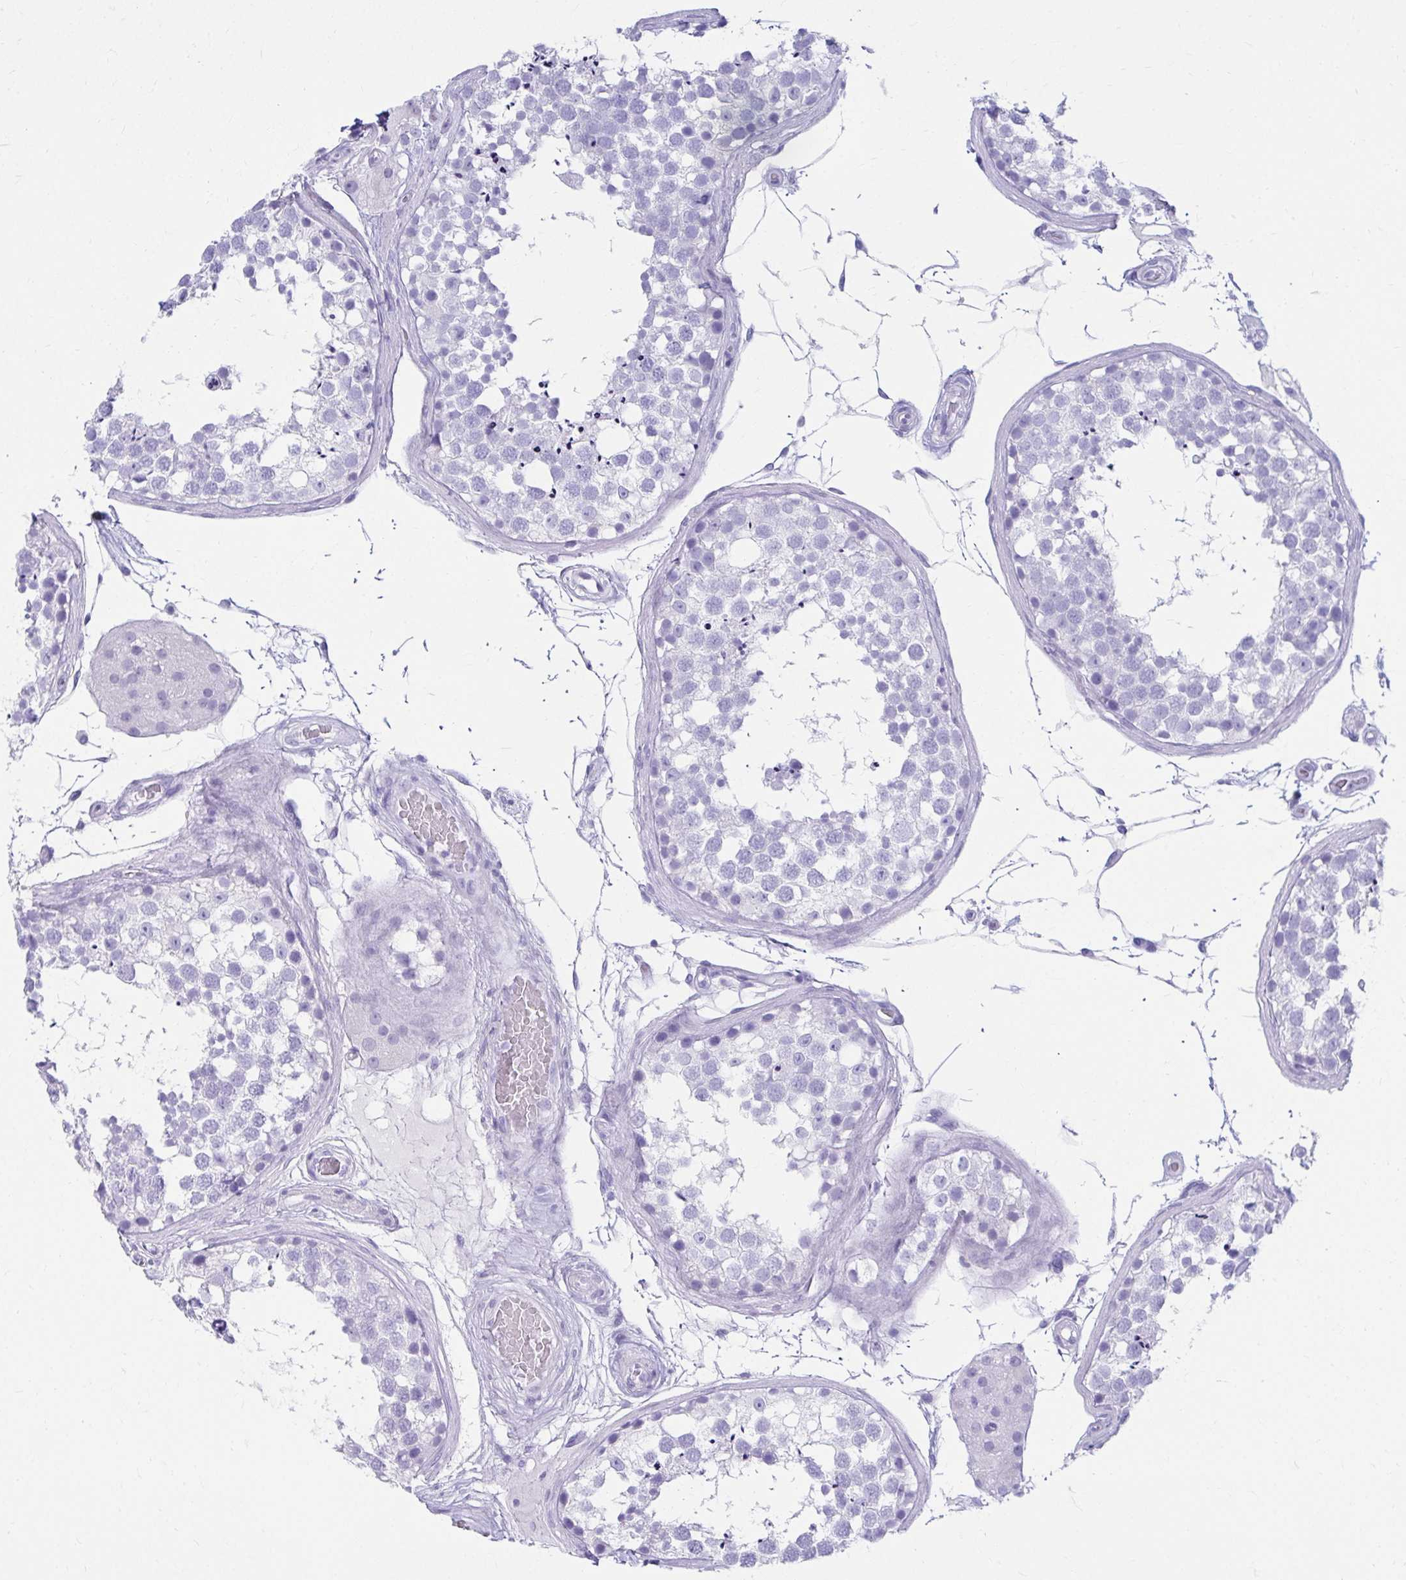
{"staining": {"intensity": "negative", "quantity": "none", "location": "none"}, "tissue": "testis", "cell_type": "Cells in seminiferous ducts", "image_type": "normal", "snomed": [{"axis": "morphology", "description": "Normal tissue, NOS"}, {"axis": "morphology", "description": "Seminoma, NOS"}, {"axis": "topography", "description": "Testis"}], "caption": "IHC image of unremarkable human testis stained for a protein (brown), which displays no expression in cells in seminiferous ducts.", "gene": "ATP4B", "patient": {"sex": "male", "age": 65}}